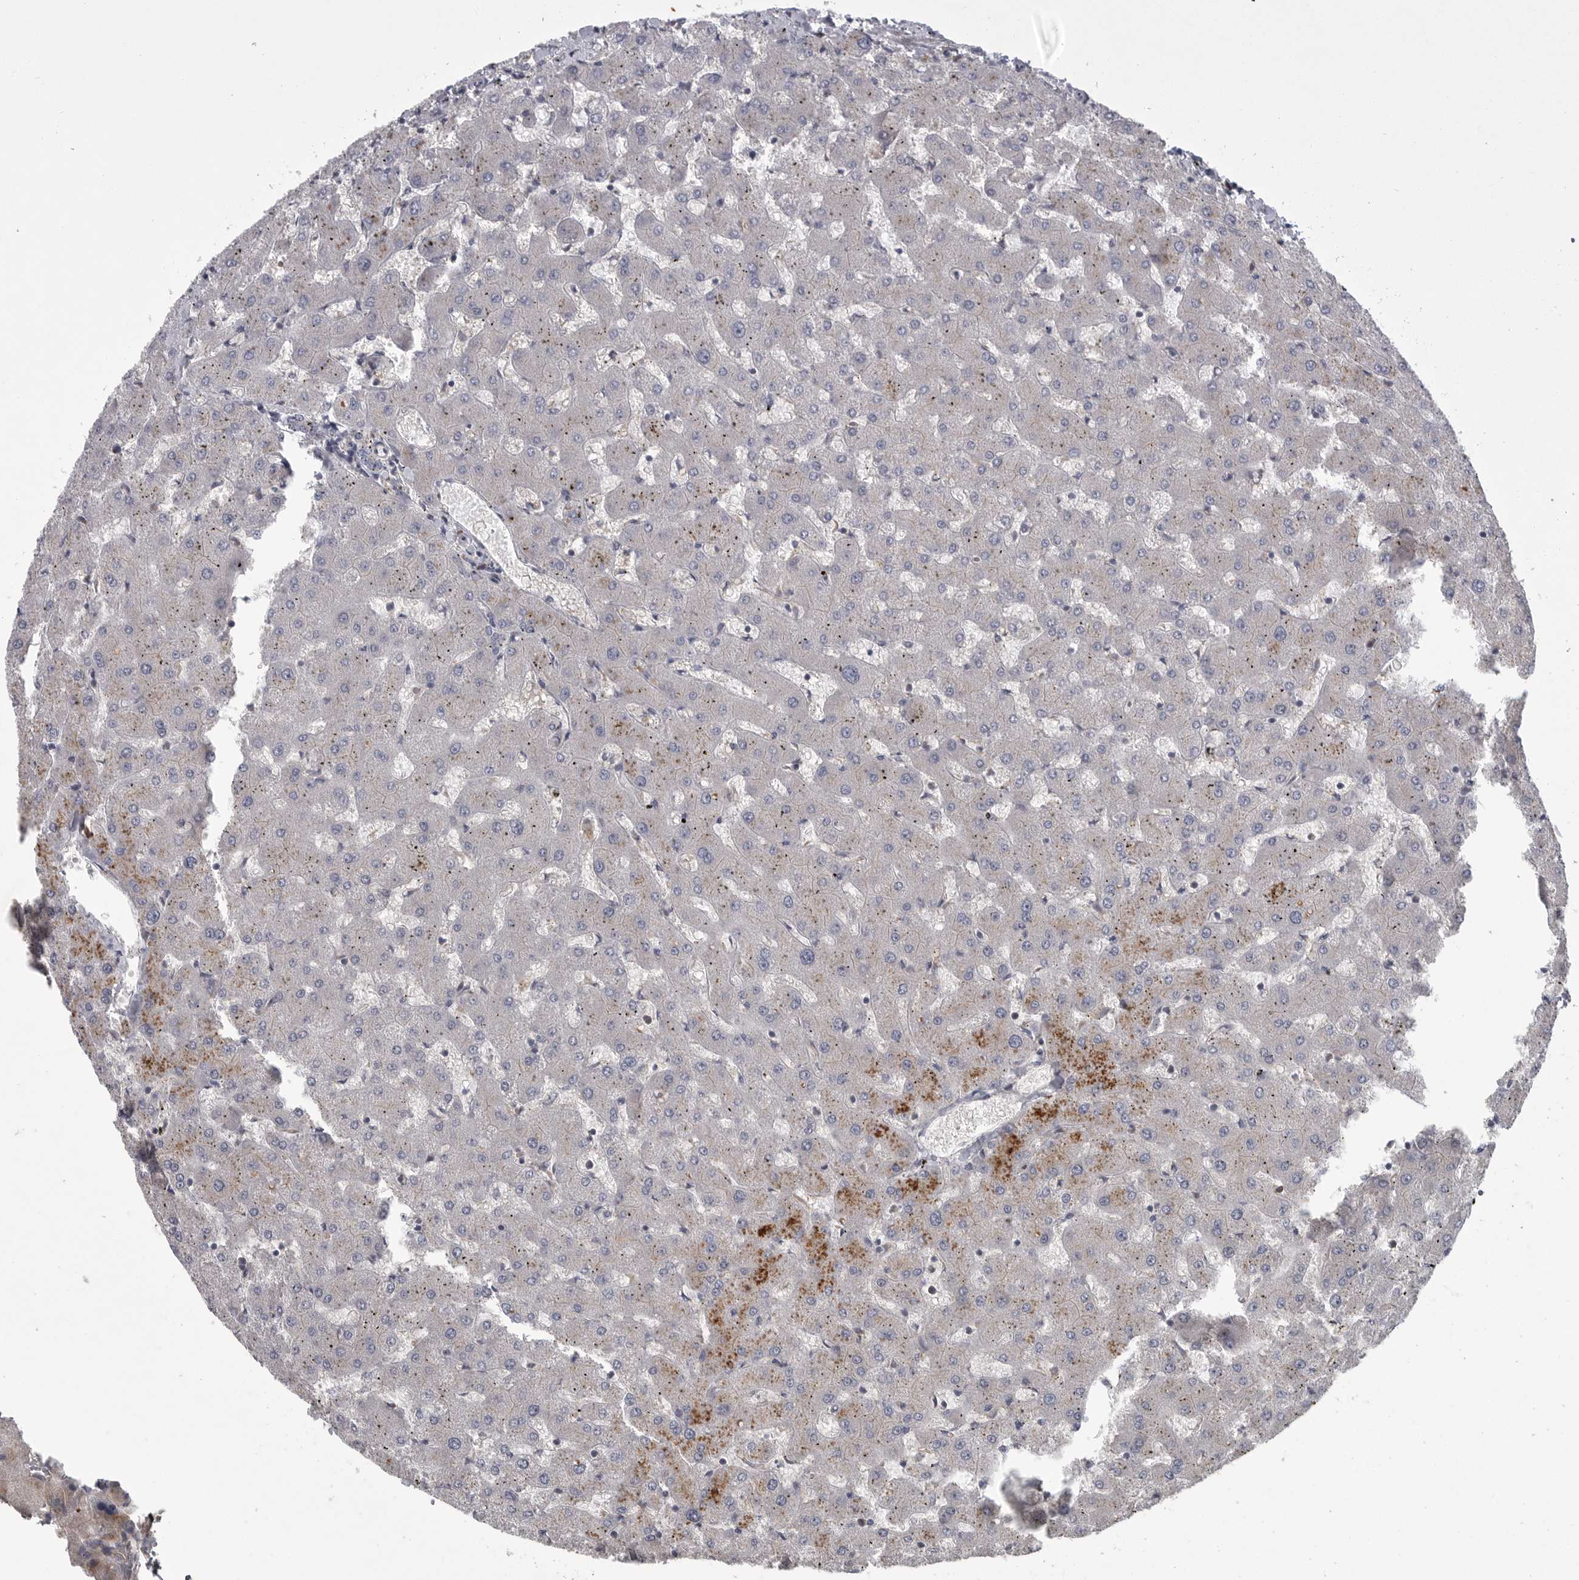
{"staining": {"intensity": "negative", "quantity": "none", "location": "none"}, "tissue": "liver", "cell_type": "Cholangiocytes", "image_type": "normal", "snomed": [{"axis": "morphology", "description": "Normal tissue, NOS"}, {"axis": "topography", "description": "Liver"}], "caption": "High power microscopy micrograph of an immunohistochemistry (IHC) photomicrograph of normal liver, revealing no significant positivity in cholangiocytes.", "gene": "LAMTOR3", "patient": {"sex": "female", "age": 63}}